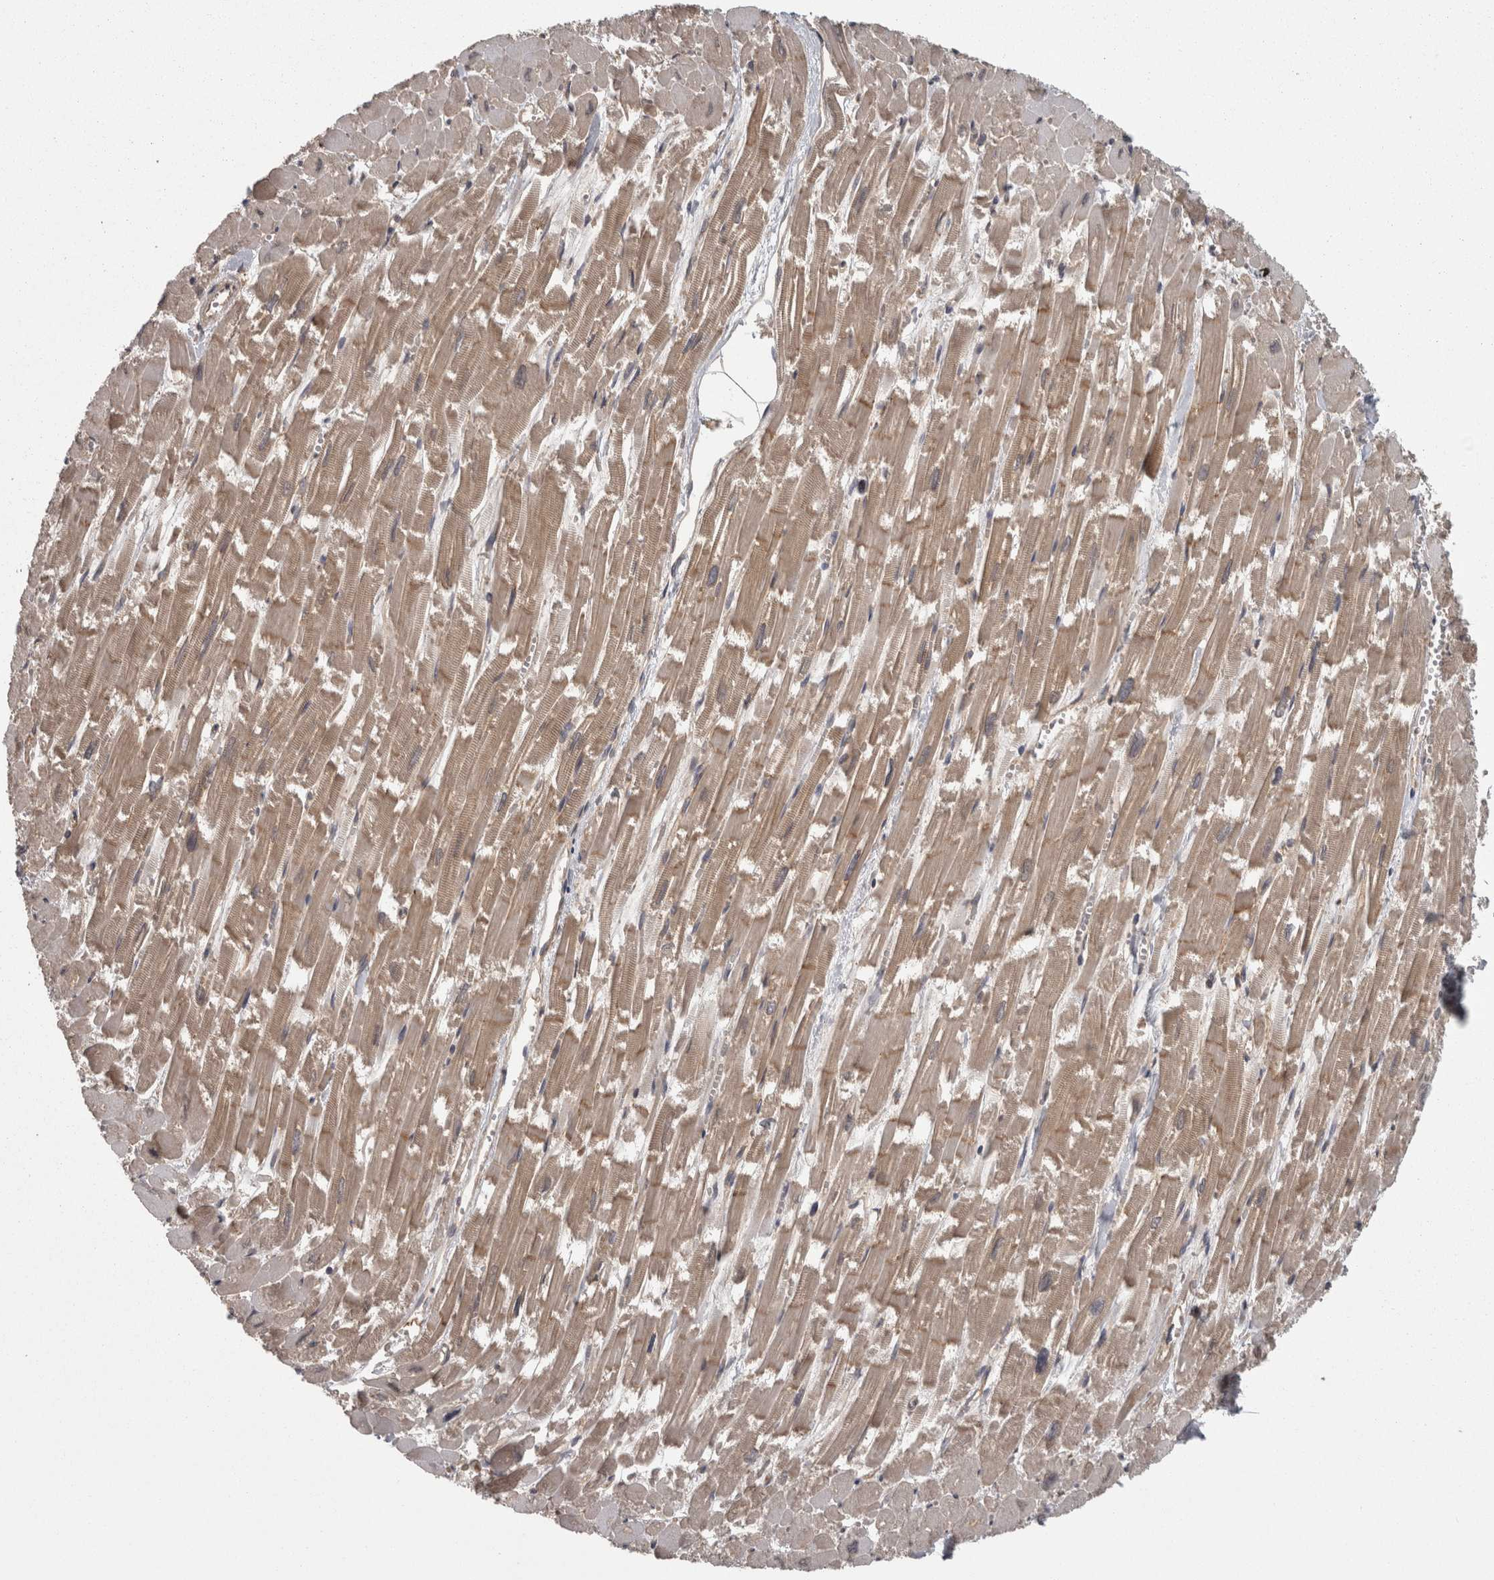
{"staining": {"intensity": "moderate", "quantity": "25%-75%", "location": "cytoplasmic/membranous"}, "tissue": "heart muscle", "cell_type": "Cardiomyocytes", "image_type": "normal", "snomed": [{"axis": "morphology", "description": "Normal tissue, NOS"}, {"axis": "topography", "description": "Heart"}], "caption": "Protein expression analysis of unremarkable human heart muscle reveals moderate cytoplasmic/membranous staining in about 25%-75% of cardiomyocytes.", "gene": "SMCR8", "patient": {"sex": "male", "age": 54}}